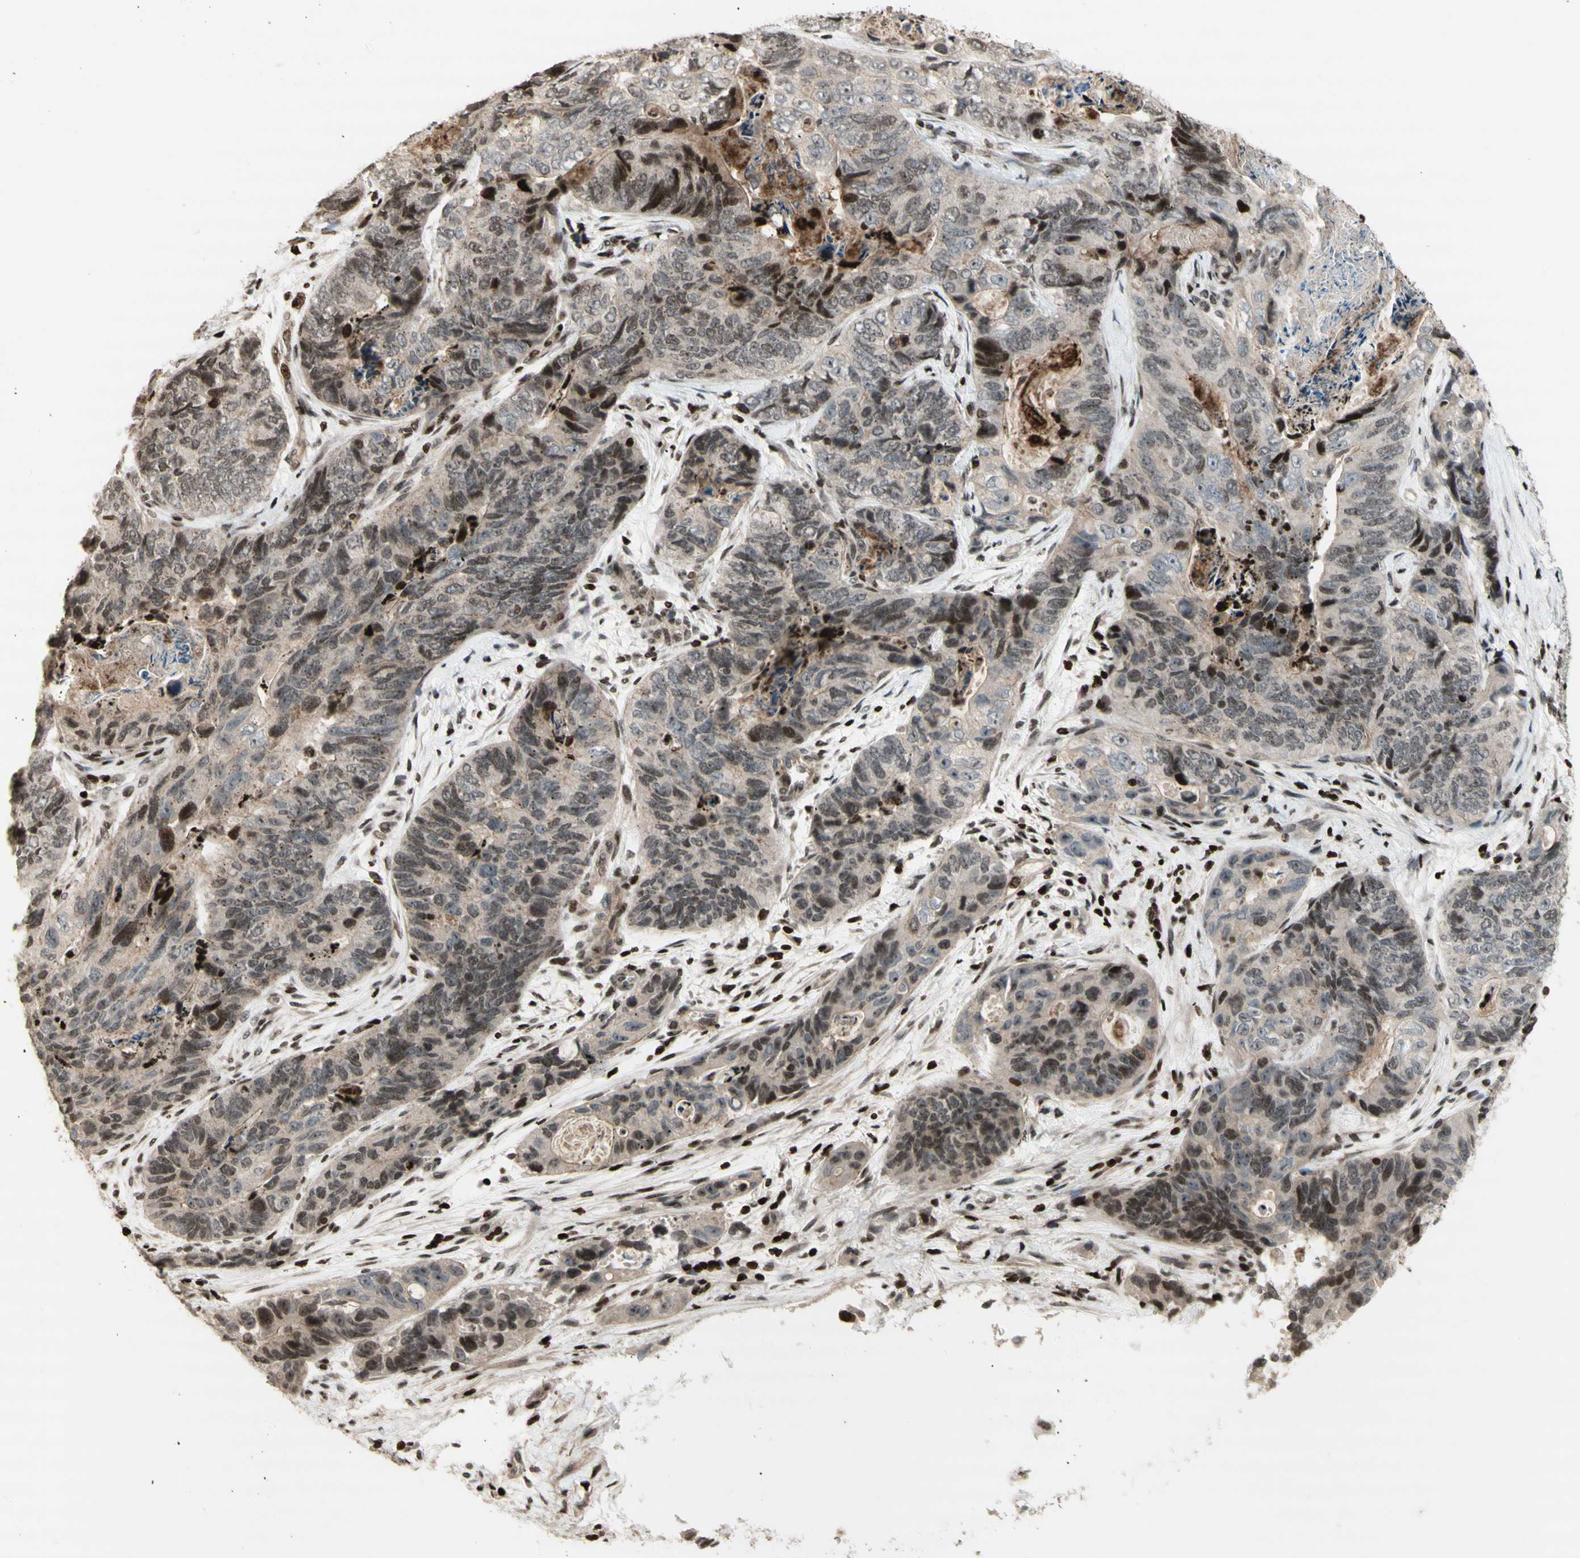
{"staining": {"intensity": "weak", "quantity": "<25%", "location": "nuclear"}, "tissue": "stomach cancer", "cell_type": "Tumor cells", "image_type": "cancer", "snomed": [{"axis": "morphology", "description": "Adenocarcinoma, NOS"}, {"axis": "topography", "description": "Stomach"}], "caption": "The IHC histopathology image has no significant positivity in tumor cells of adenocarcinoma (stomach) tissue.", "gene": "POLA1", "patient": {"sex": "female", "age": 89}}